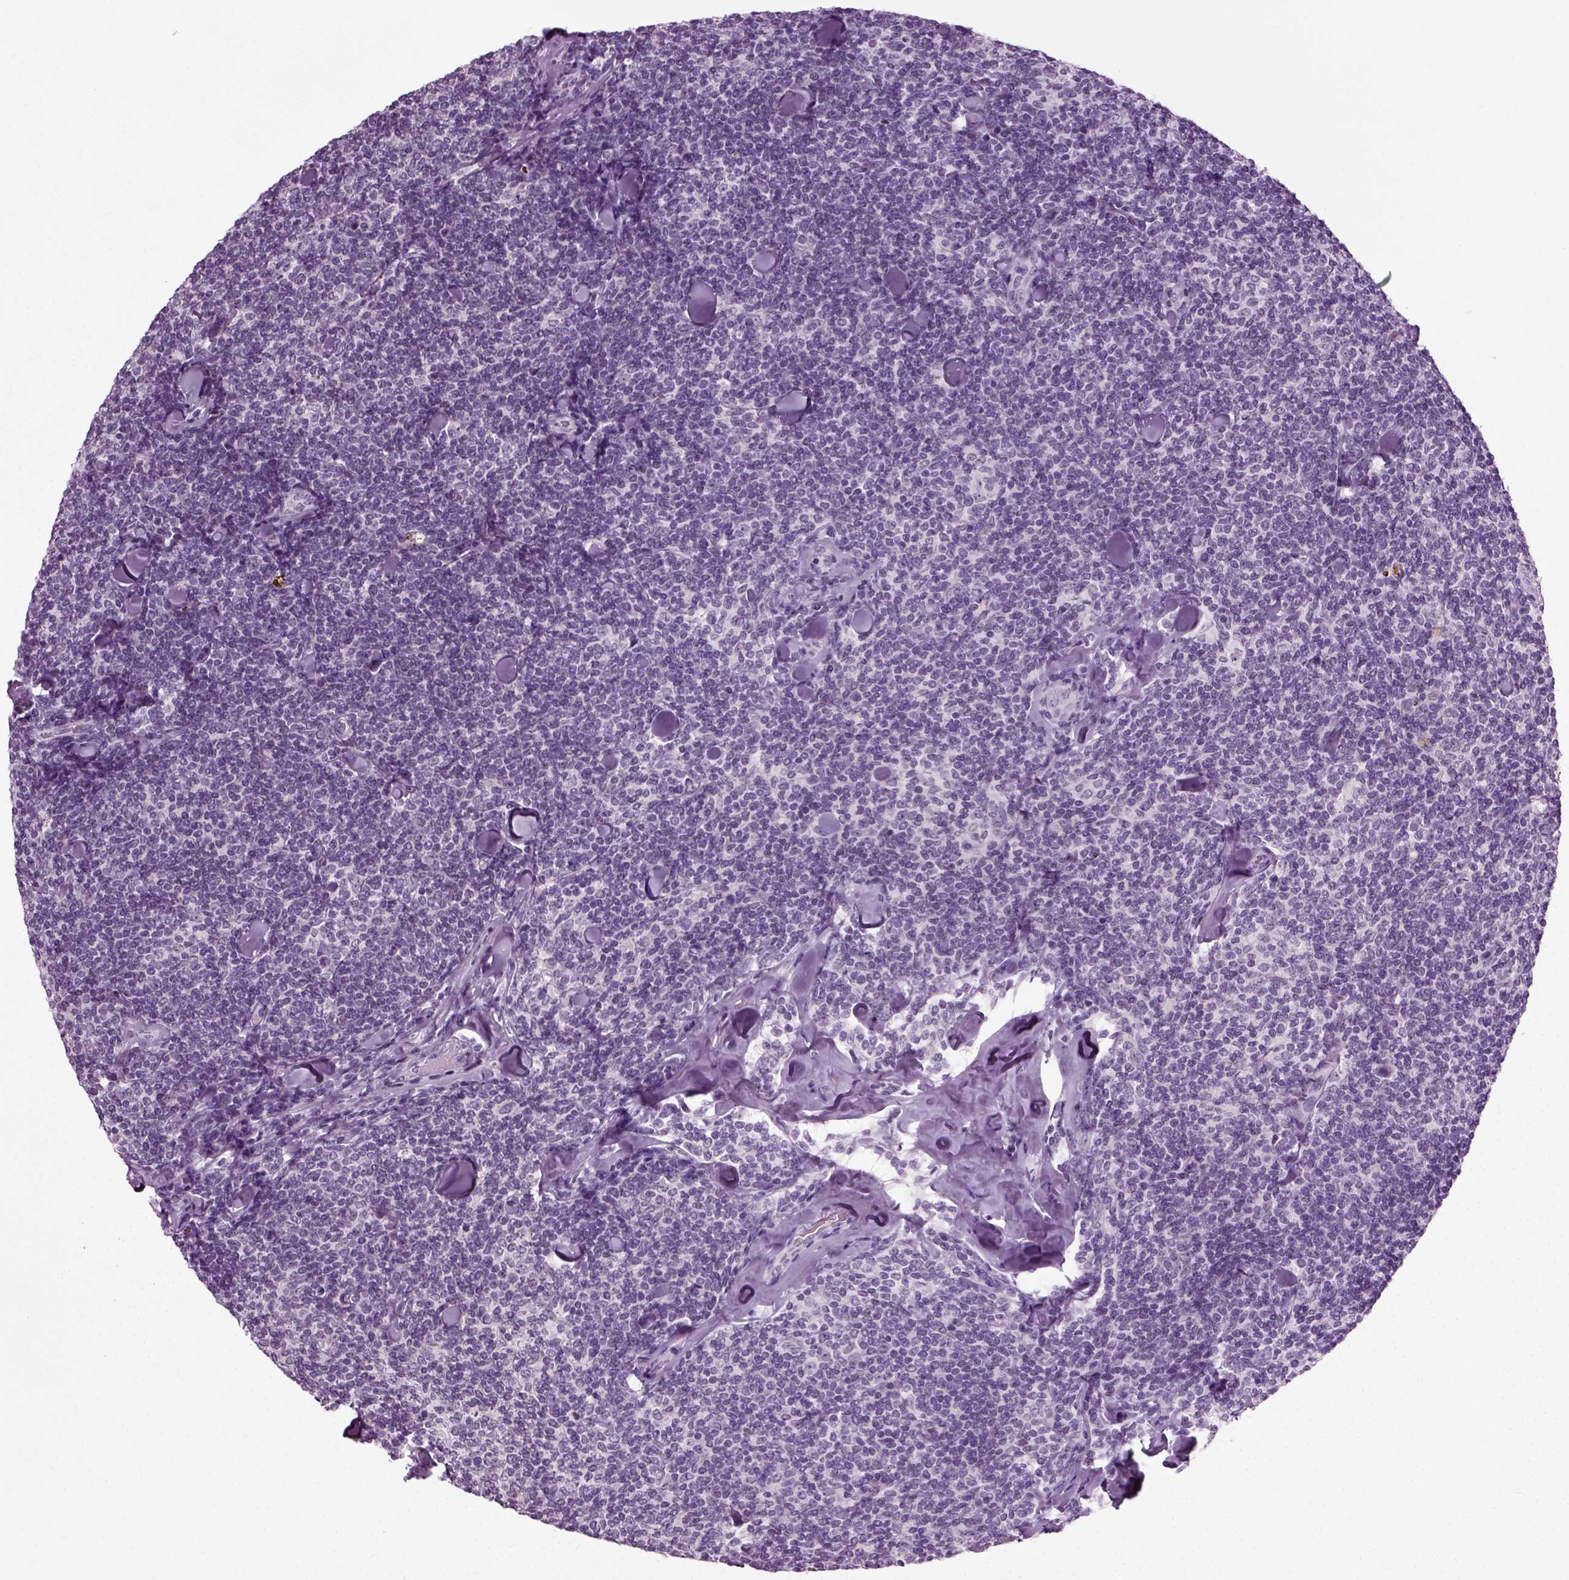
{"staining": {"intensity": "negative", "quantity": "none", "location": "none"}, "tissue": "lymphoma", "cell_type": "Tumor cells", "image_type": "cancer", "snomed": [{"axis": "morphology", "description": "Malignant lymphoma, non-Hodgkin's type, Low grade"}, {"axis": "topography", "description": "Lymph node"}], "caption": "Histopathology image shows no significant protein staining in tumor cells of low-grade malignant lymphoma, non-Hodgkin's type.", "gene": "ZC2HC1C", "patient": {"sex": "female", "age": 56}}